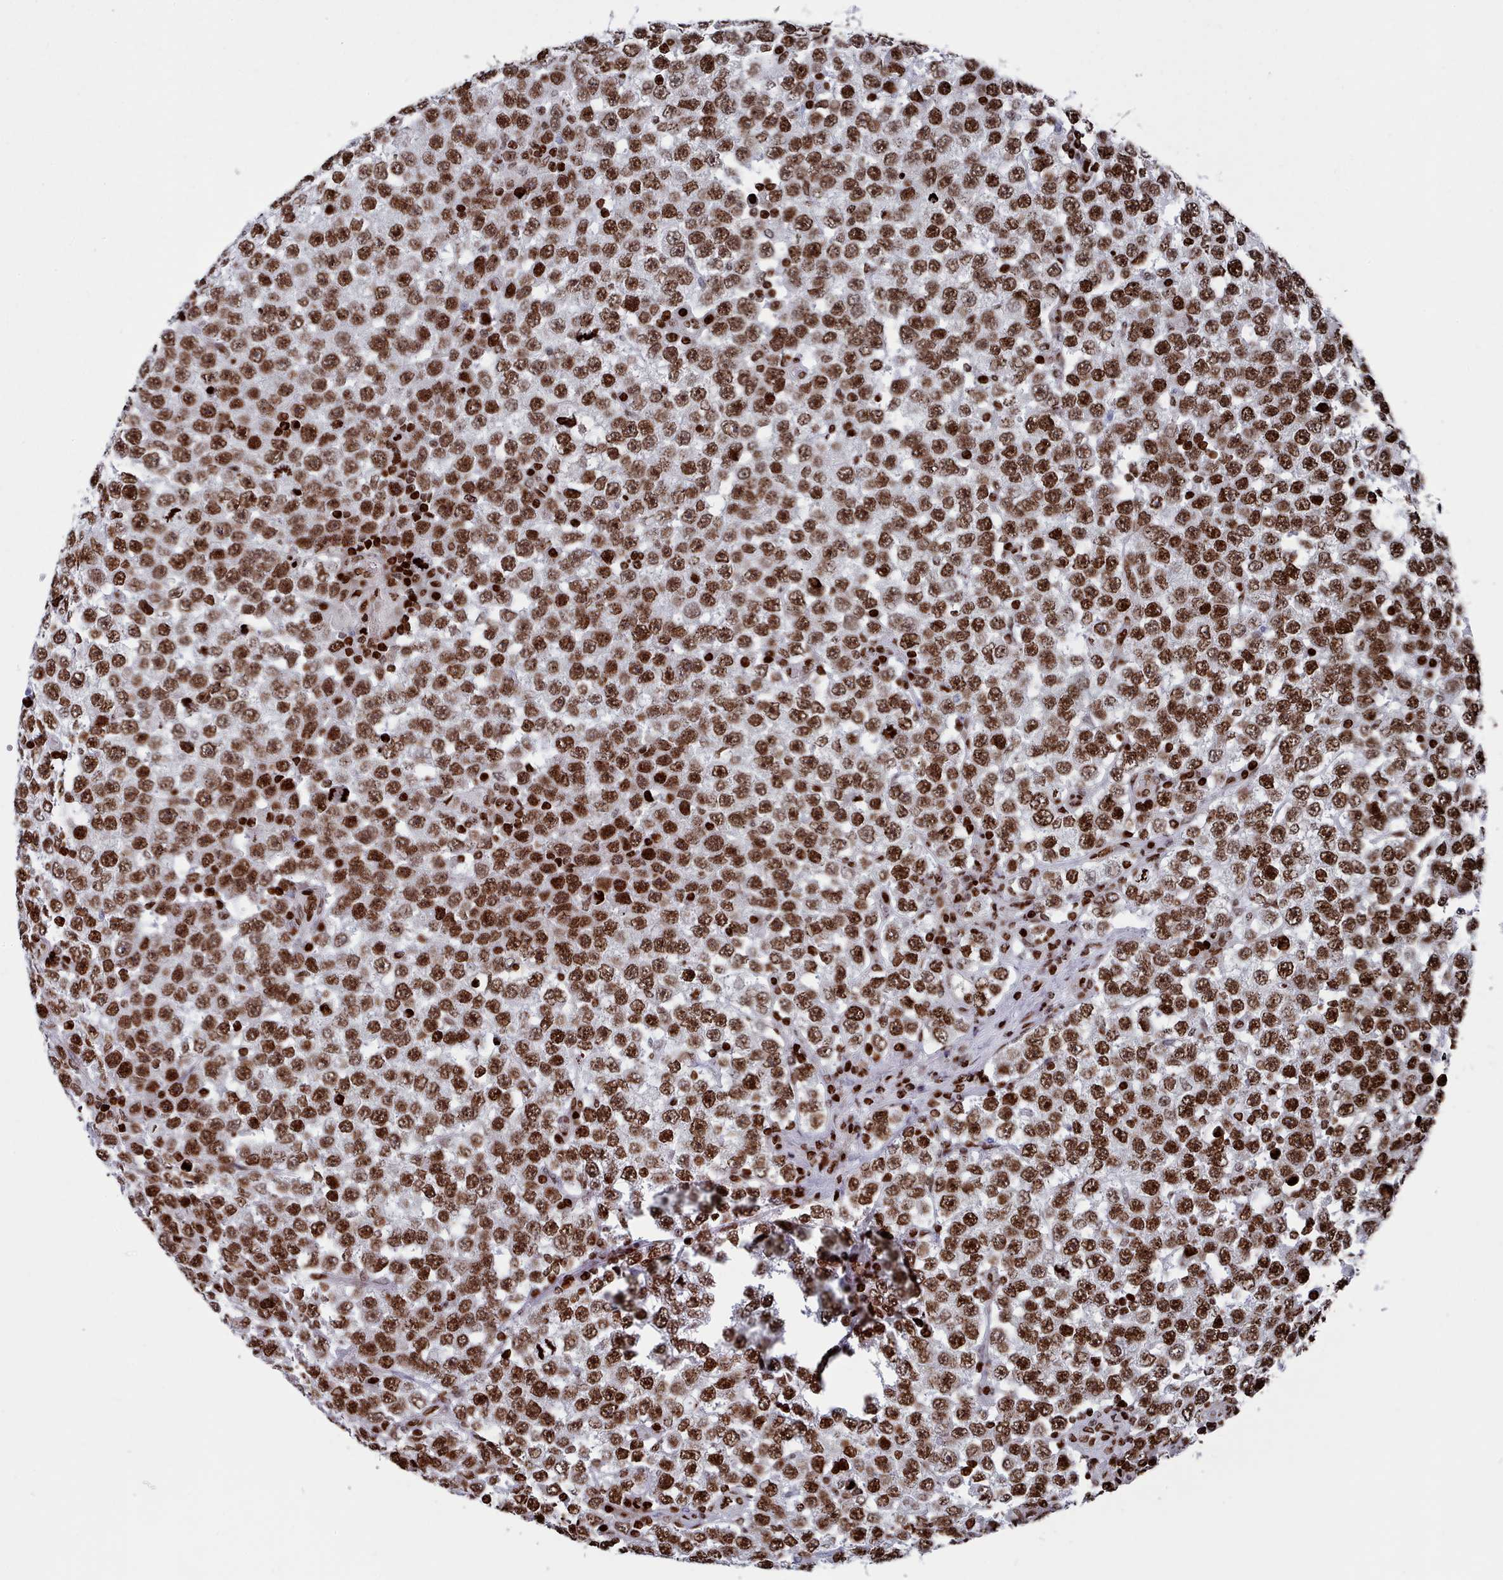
{"staining": {"intensity": "strong", "quantity": ">75%", "location": "nuclear"}, "tissue": "testis cancer", "cell_type": "Tumor cells", "image_type": "cancer", "snomed": [{"axis": "morphology", "description": "Seminoma, NOS"}, {"axis": "topography", "description": "Testis"}], "caption": "A micrograph of human testis cancer stained for a protein shows strong nuclear brown staining in tumor cells.", "gene": "PCDHB12", "patient": {"sex": "male", "age": 28}}